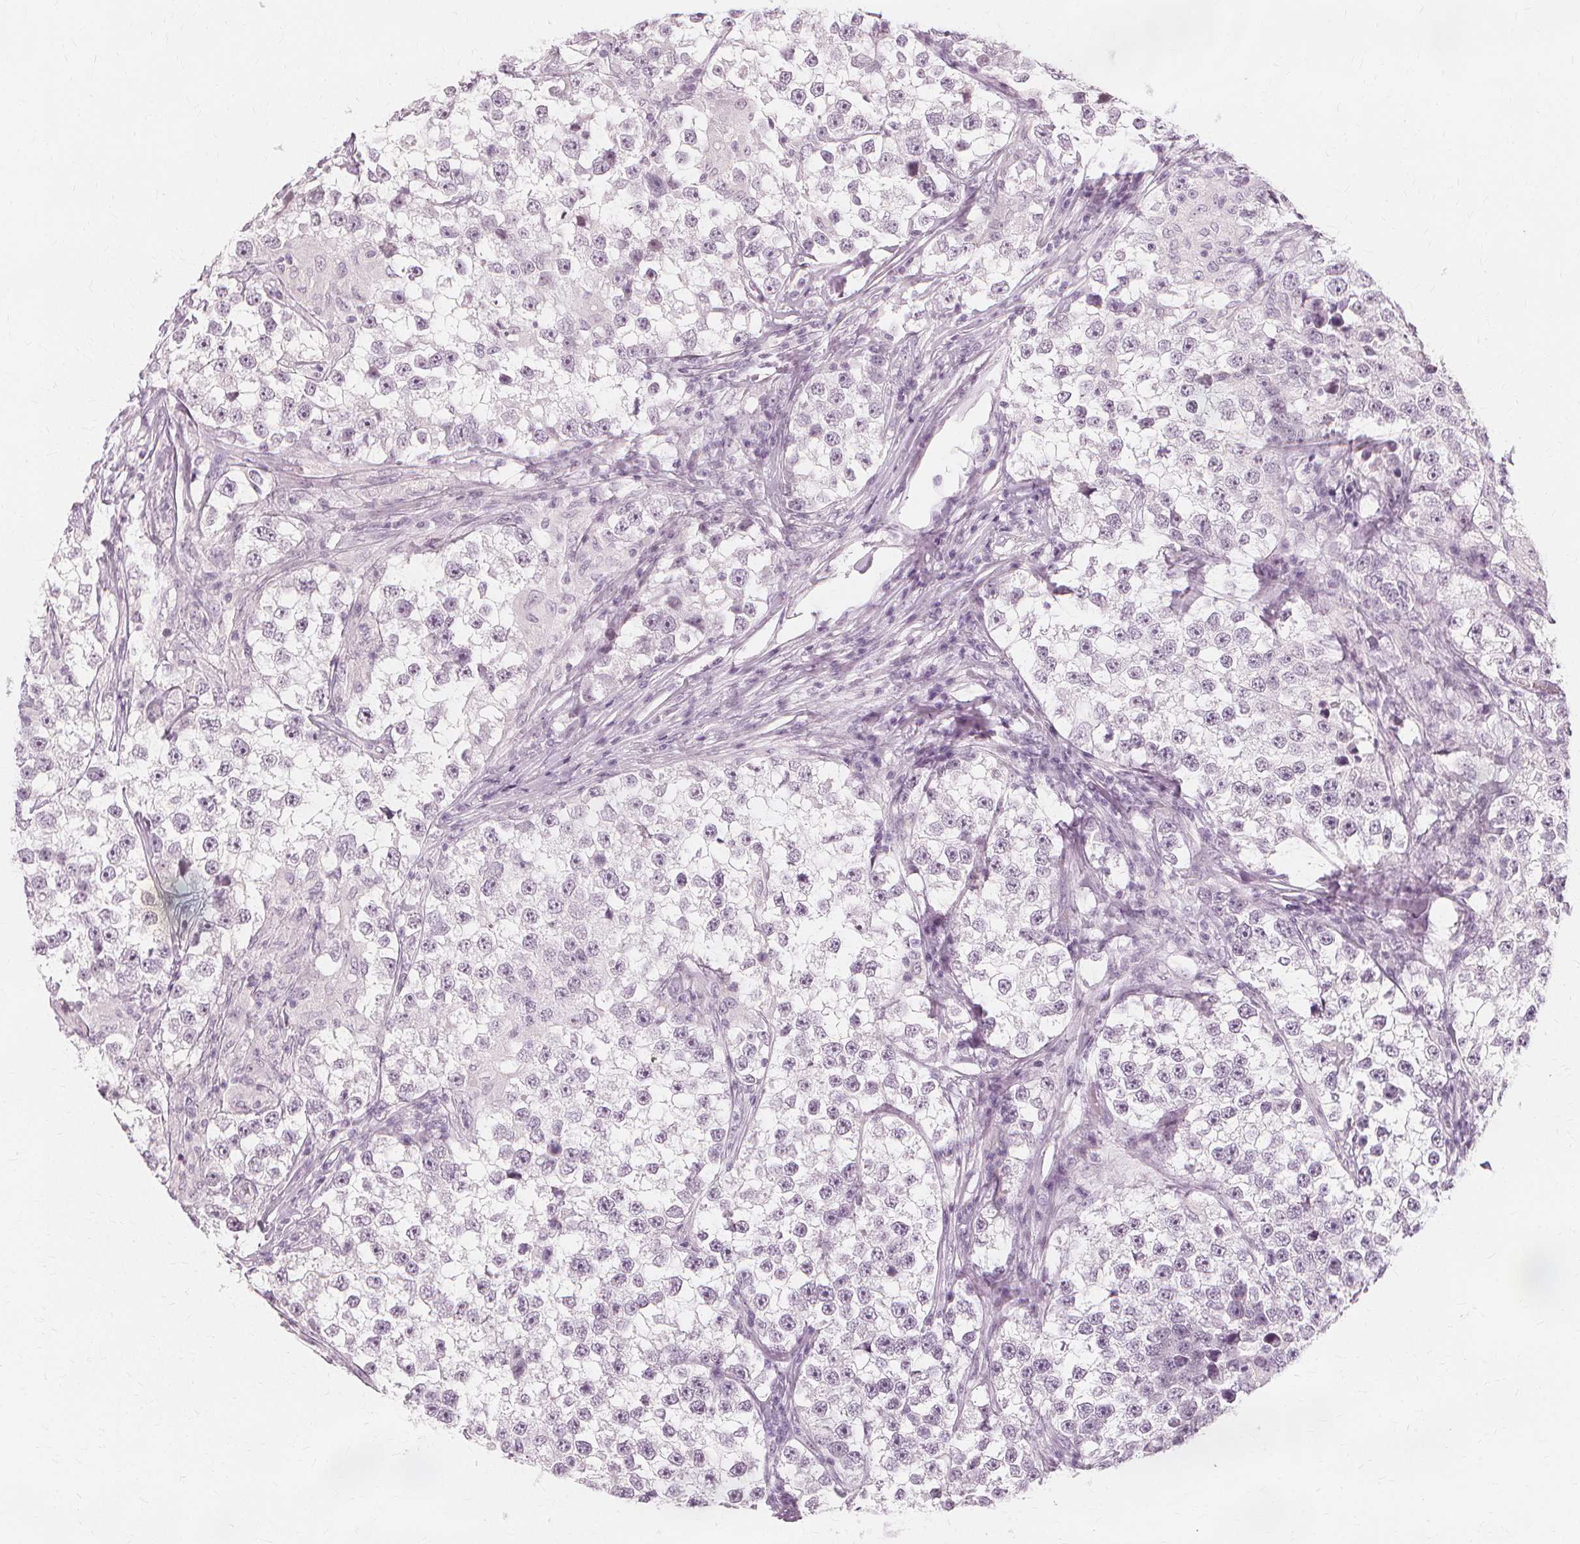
{"staining": {"intensity": "negative", "quantity": "none", "location": "none"}, "tissue": "testis cancer", "cell_type": "Tumor cells", "image_type": "cancer", "snomed": [{"axis": "morphology", "description": "Seminoma, NOS"}, {"axis": "topography", "description": "Testis"}], "caption": "The photomicrograph reveals no staining of tumor cells in testis cancer.", "gene": "NXPE1", "patient": {"sex": "male", "age": 46}}